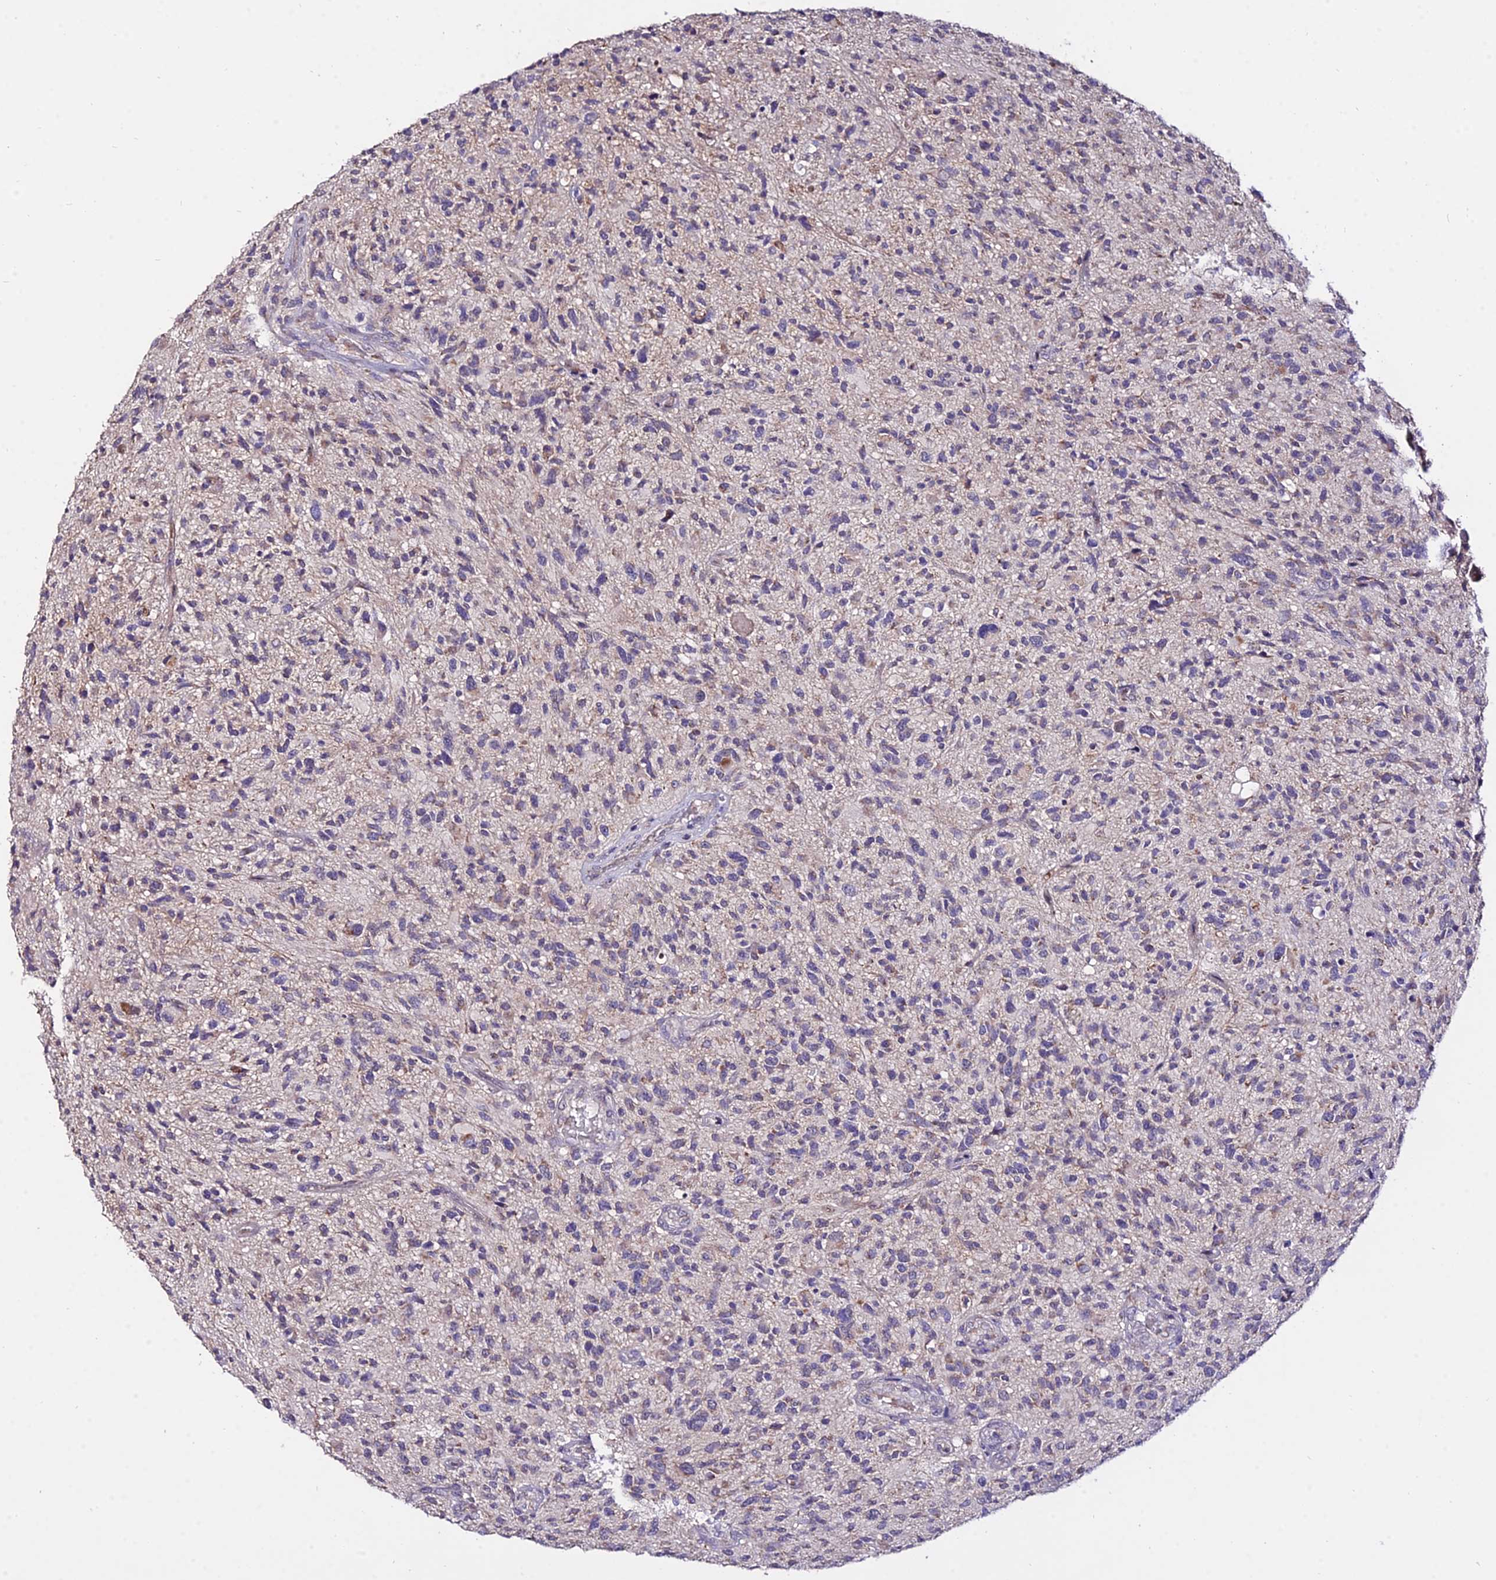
{"staining": {"intensity": "negative", "quantity": "none", "location": "none"}, "tissue": "glioma", "cell_type": "Tumor cells", "image_type": "cancer", "snomed": [{"axis": "morphology", "description": "Glioma, malignant, High grade"}, {"axis": "topography", "description": "Brain"}], "caption": "Human glioma stained for a protein using immunohistochemistry (IHC) demonstrates no positivity in tumor cells.", "gene": "WDR5B", "patient": {"sex": "male", "age": 47}}